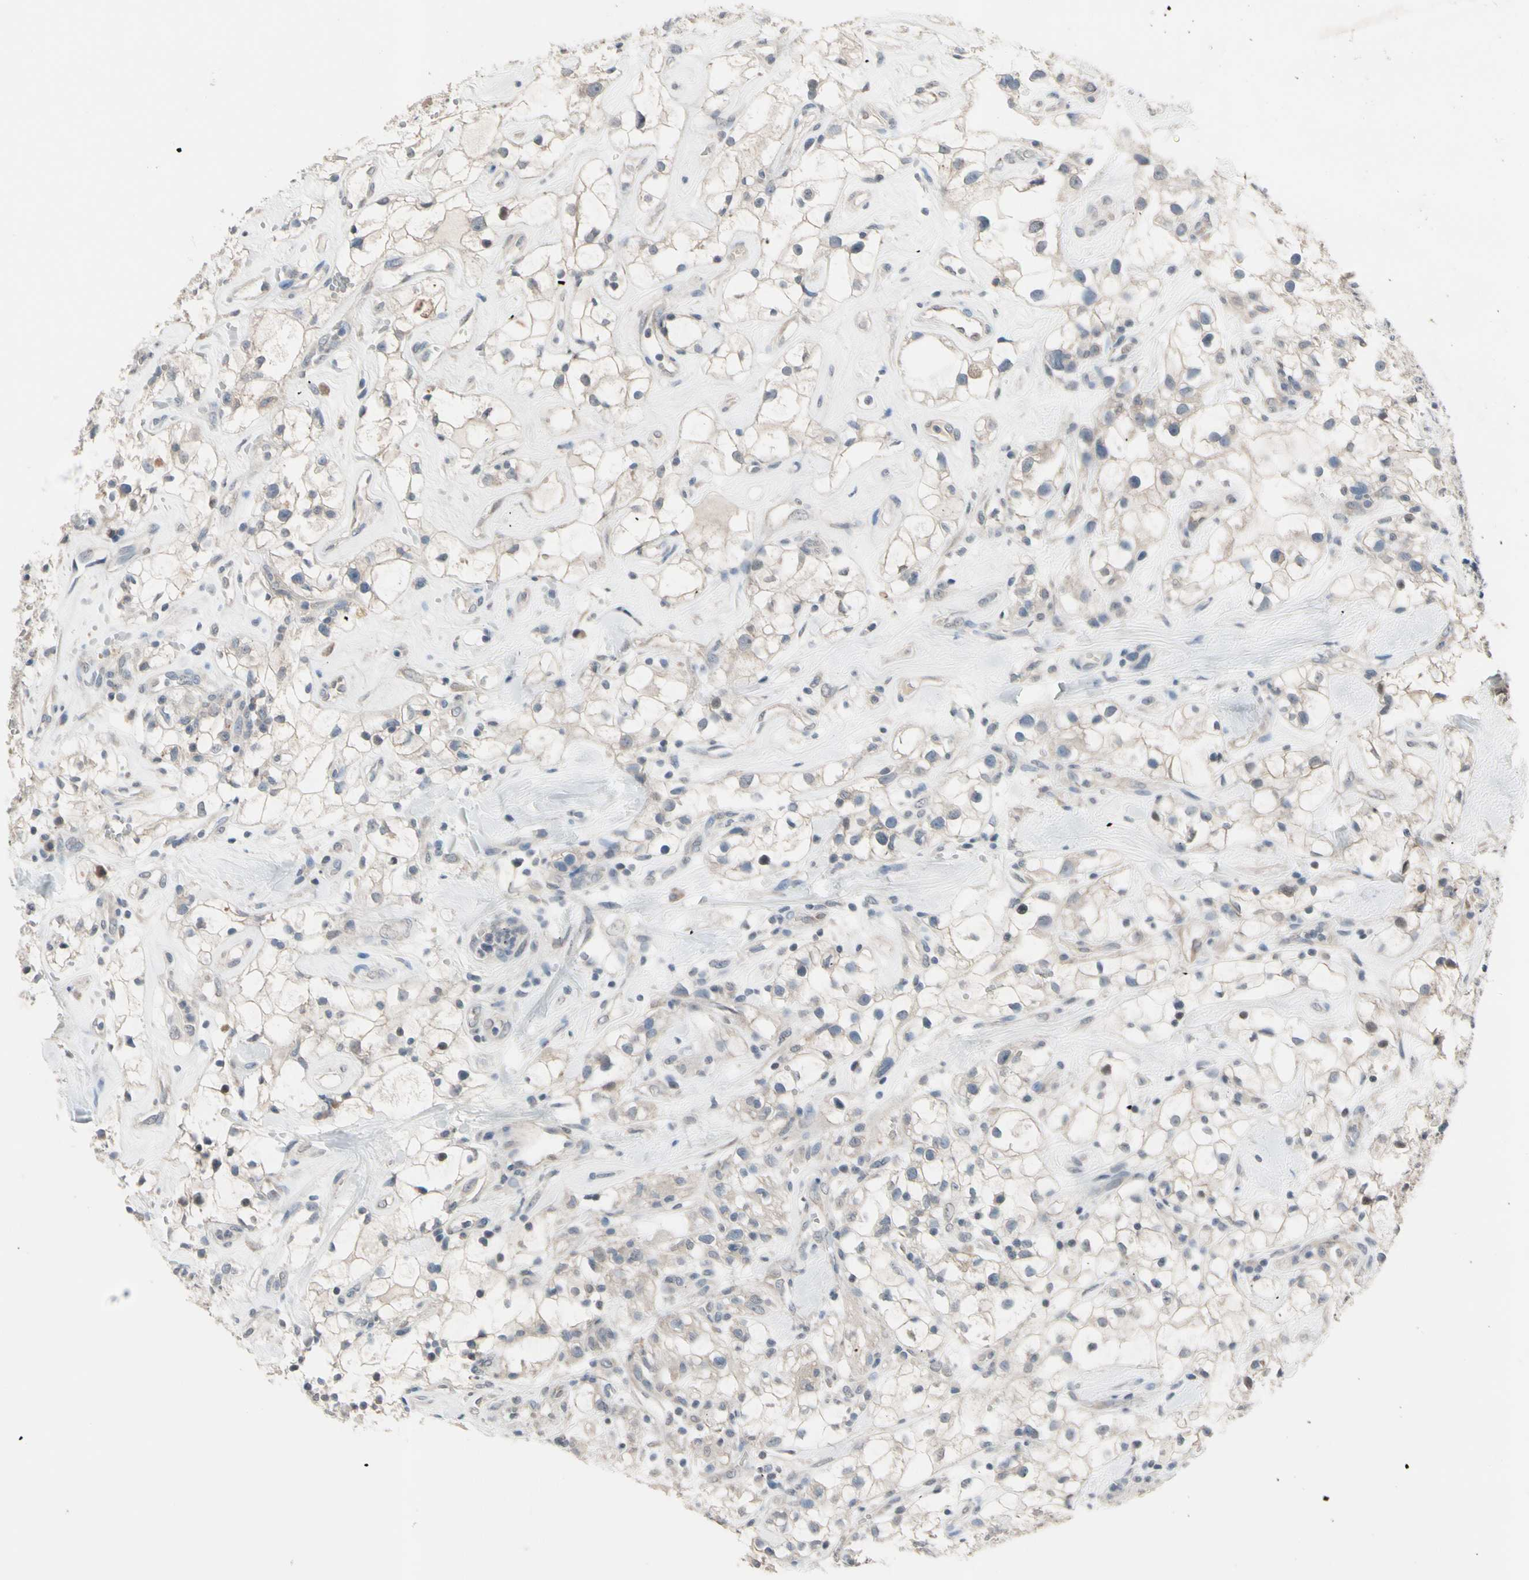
{"staining": {"intensity": "weak", "quantity": ">75%", "location": "cytoplasmic/membranous"}, "tissue": "renal cancer", "cell_type": "Tumor cells", "image_type": "cancer", "snomed": [{"axis": "morphology", "description": "Adenocarcinoma, NOS"}, {"axis": "topography", "description": "Kidney"}], "caption": "A high-resolution micrograph shows immunohistochemistry staining of renal cancer, which shows weak cytoplasmic/membranous expression in about >75% of tumor cells.", "gene": "SV2A", "patient": {"sex": "female", "age": 60}}